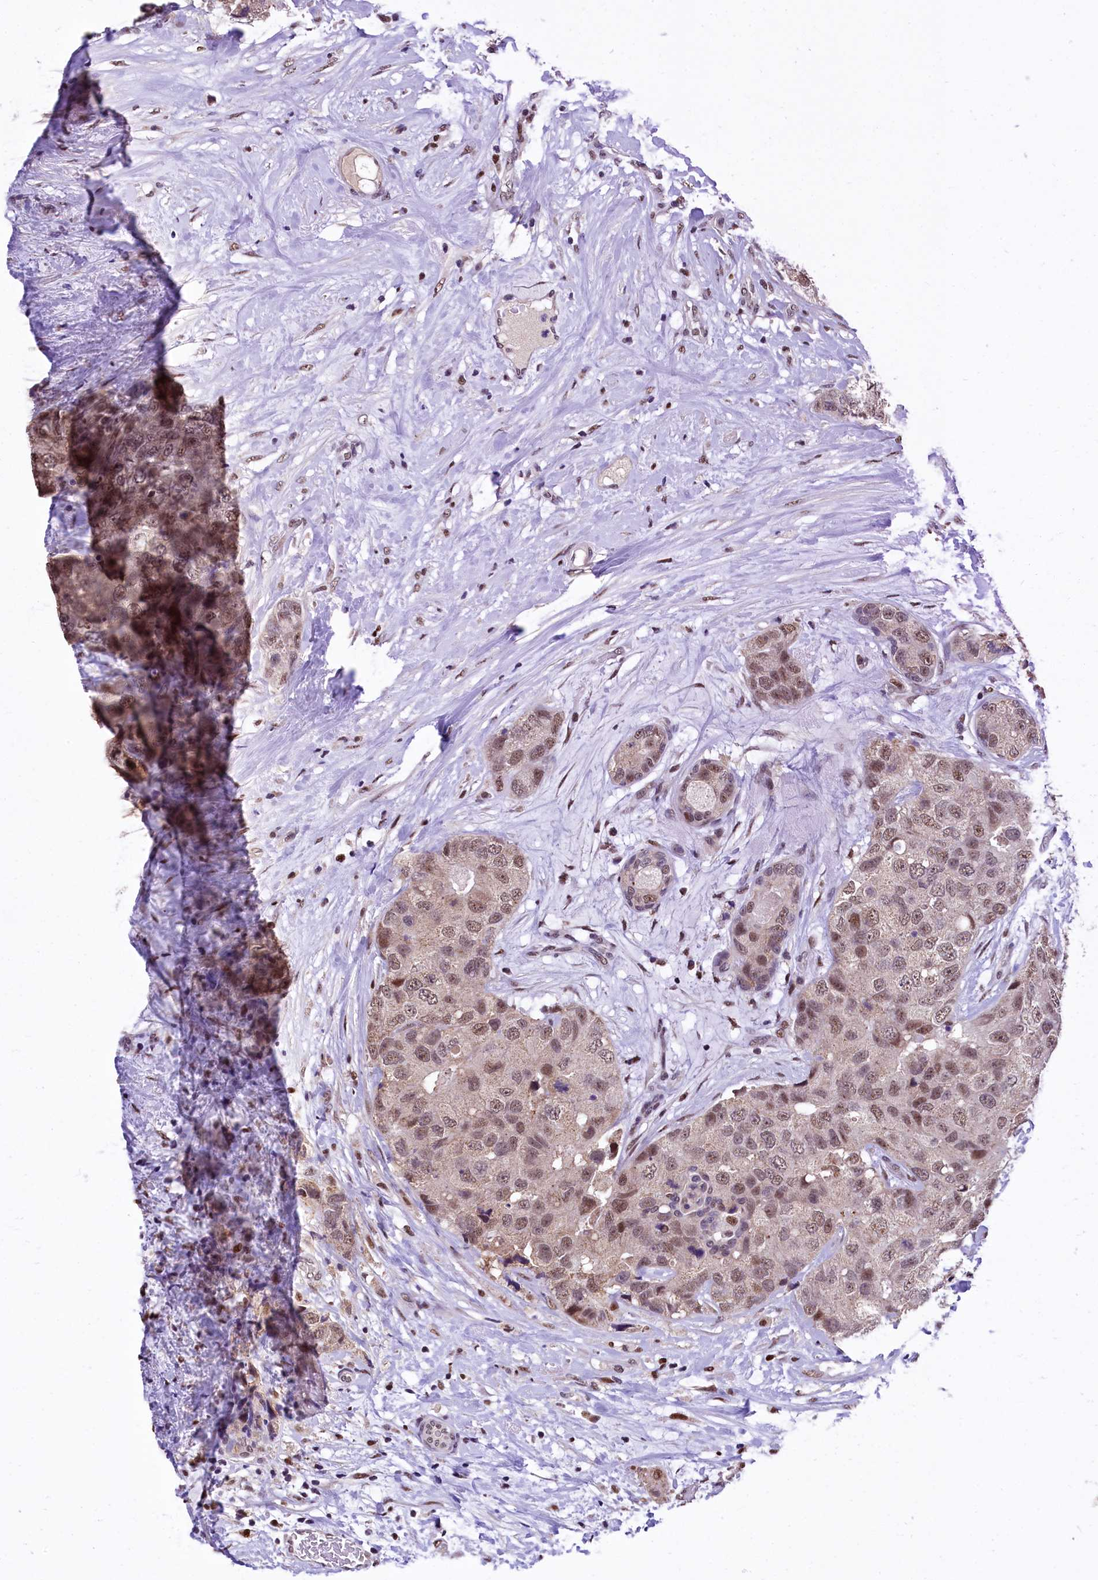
{"staining": {"intensity": "moderate", "quantity": ">75%", "location": "nuclear"}, "tissue": "breast cancer", "cell_type": "Tumor cells", "image_type": "cancer", "snomed": [{"axis": "morphology", "description": "Duct carcinoma"}, {"axis": "topography", "description": "Breast"}], "caption": "Protein expression analysis of human breast cancer (invasive ductal carcinoma) reveals moderate nuclear staining in approximately >75% of tumor cells.", "gene": "HECTD4", "patient": {"sex": "female", "age": 62}}